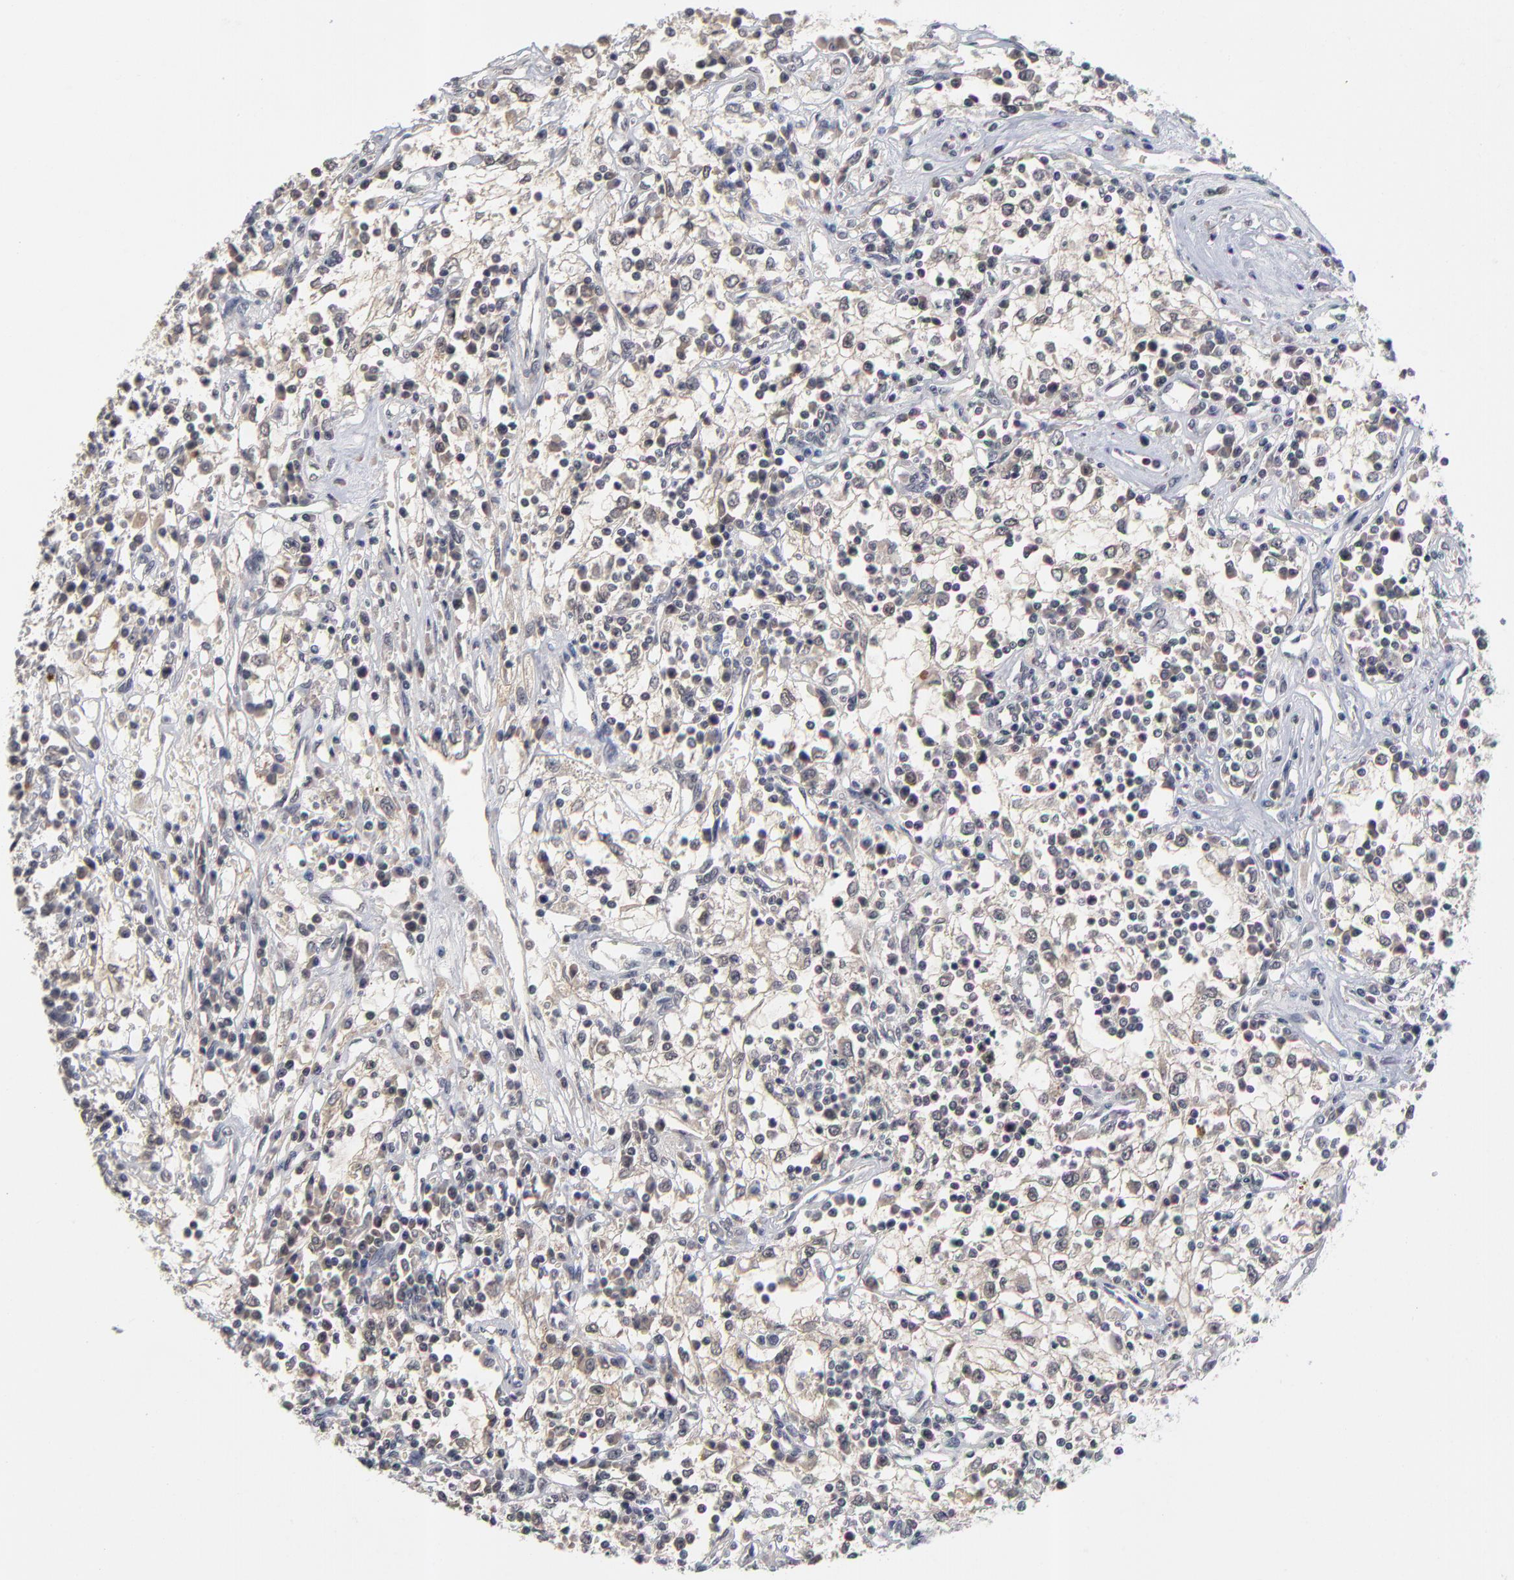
{"staining": {"intensity": "negative", "quantity": "none", "location": "none"}, "tissue": "renal cancer", "cell_type": "Tumor cells", "image_type": "cancer", "snomed": [{"axis": "morphology", "description": "Adenocarcinoma, NOS"}, {"axis": "topography", "description": "Kidney"}], "caption": "High power microscopy photomicrograph of an immunohistochemistry photomicrograph of renal cancer (adenocarcinoma), revealing no significant staining in tumor cells.", "gene": "WSB1", "patient": {"sex": "male", "age": 82}}